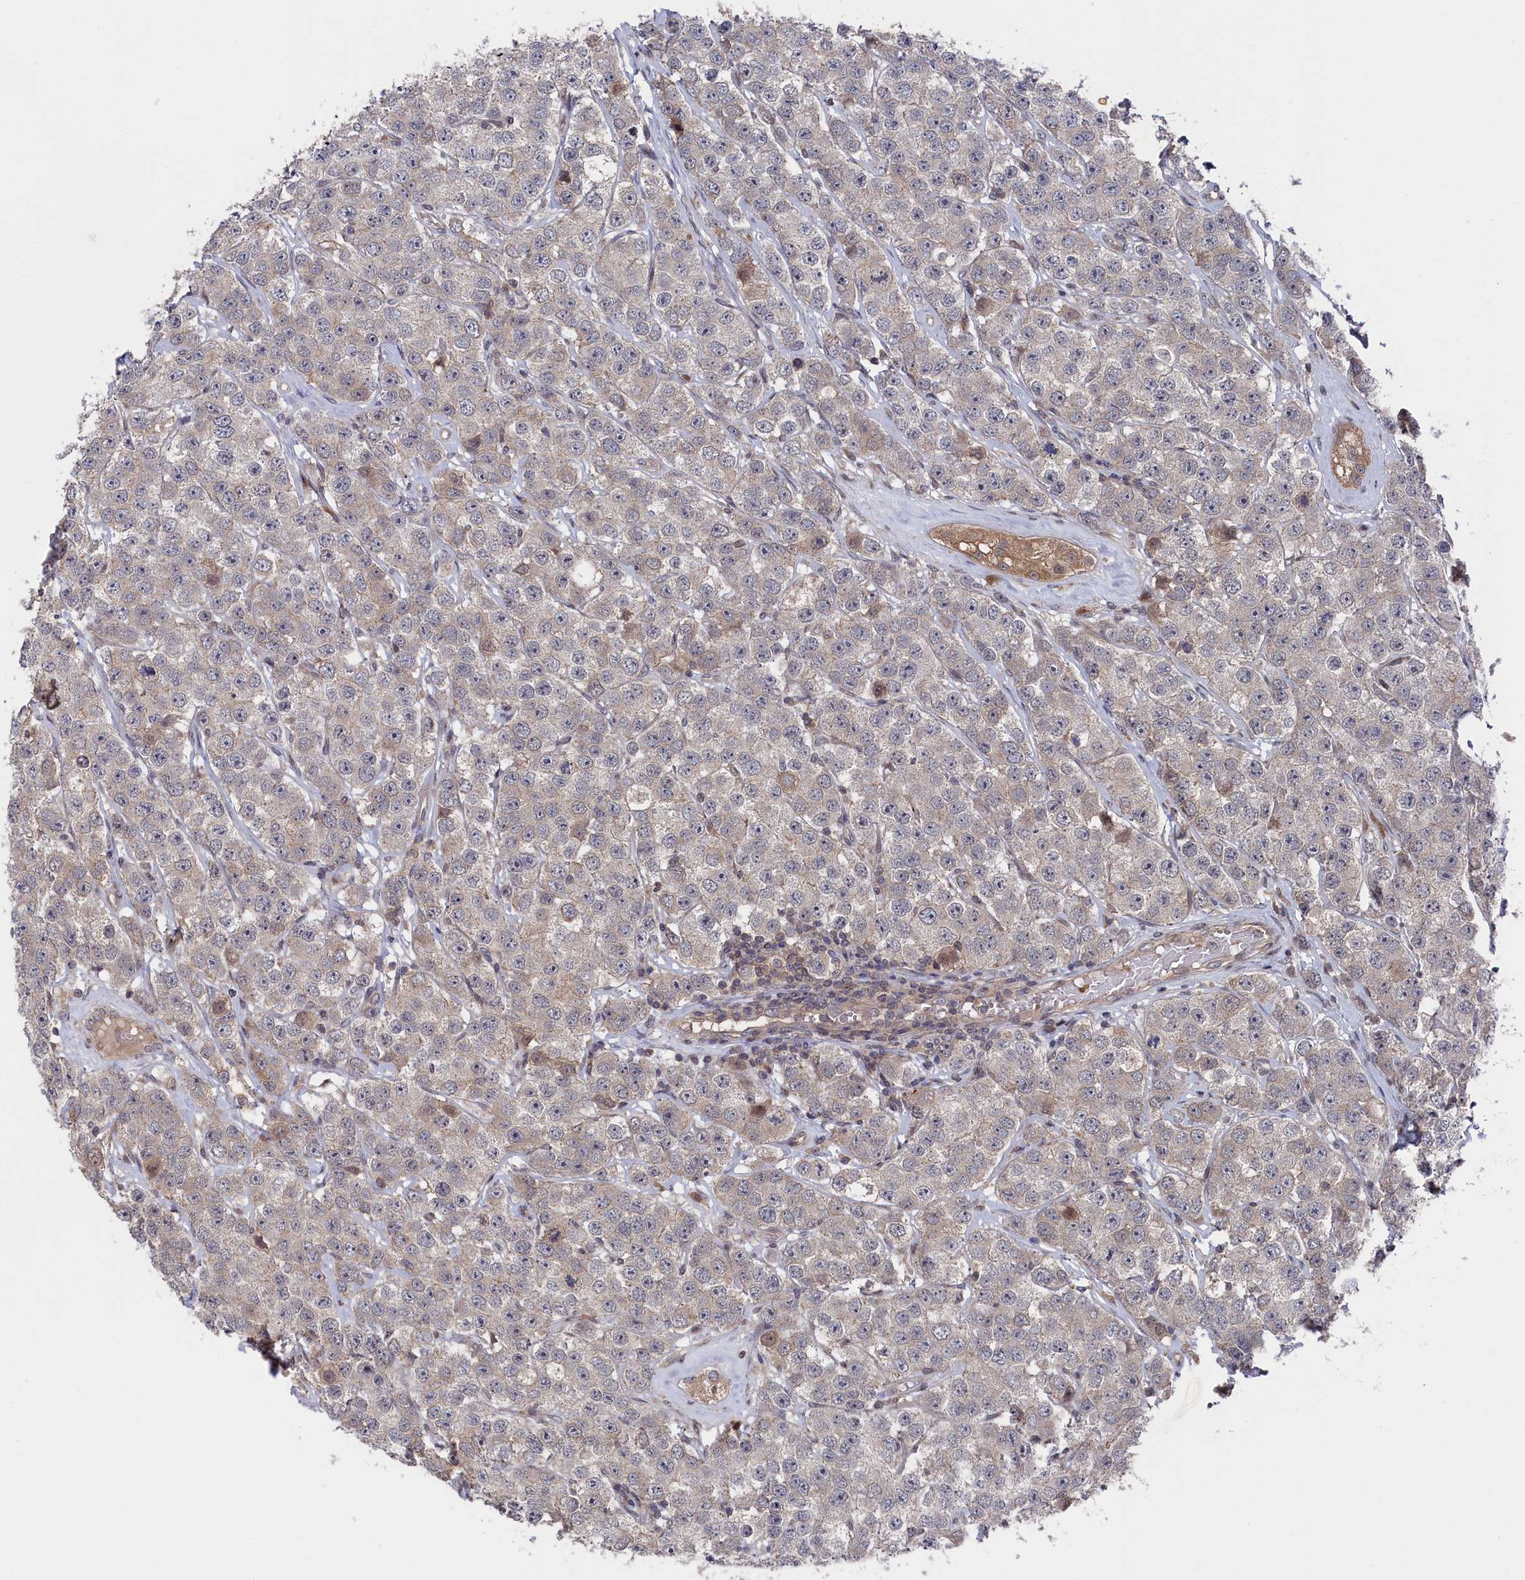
{"staining": {"intensity": "weak", "quantity": "<25%", "location": "cytoplasmic/membranous"}, "tissue": "testis cancer", "cell_type": "Tumor cells", "image_type": "cancer", "snomed": [{"axis": "morphology", "description": "Seminoma, NOS"}, {"axis": "topography", "description": "Testis"}], "caption": "Testis cancer (seminoma) stained for a protein using immunohistochemistry (IHC) exhibits no expression tumor cells.", "gene": "TMC5", "patient": {"sex": "male", "age": 28}}